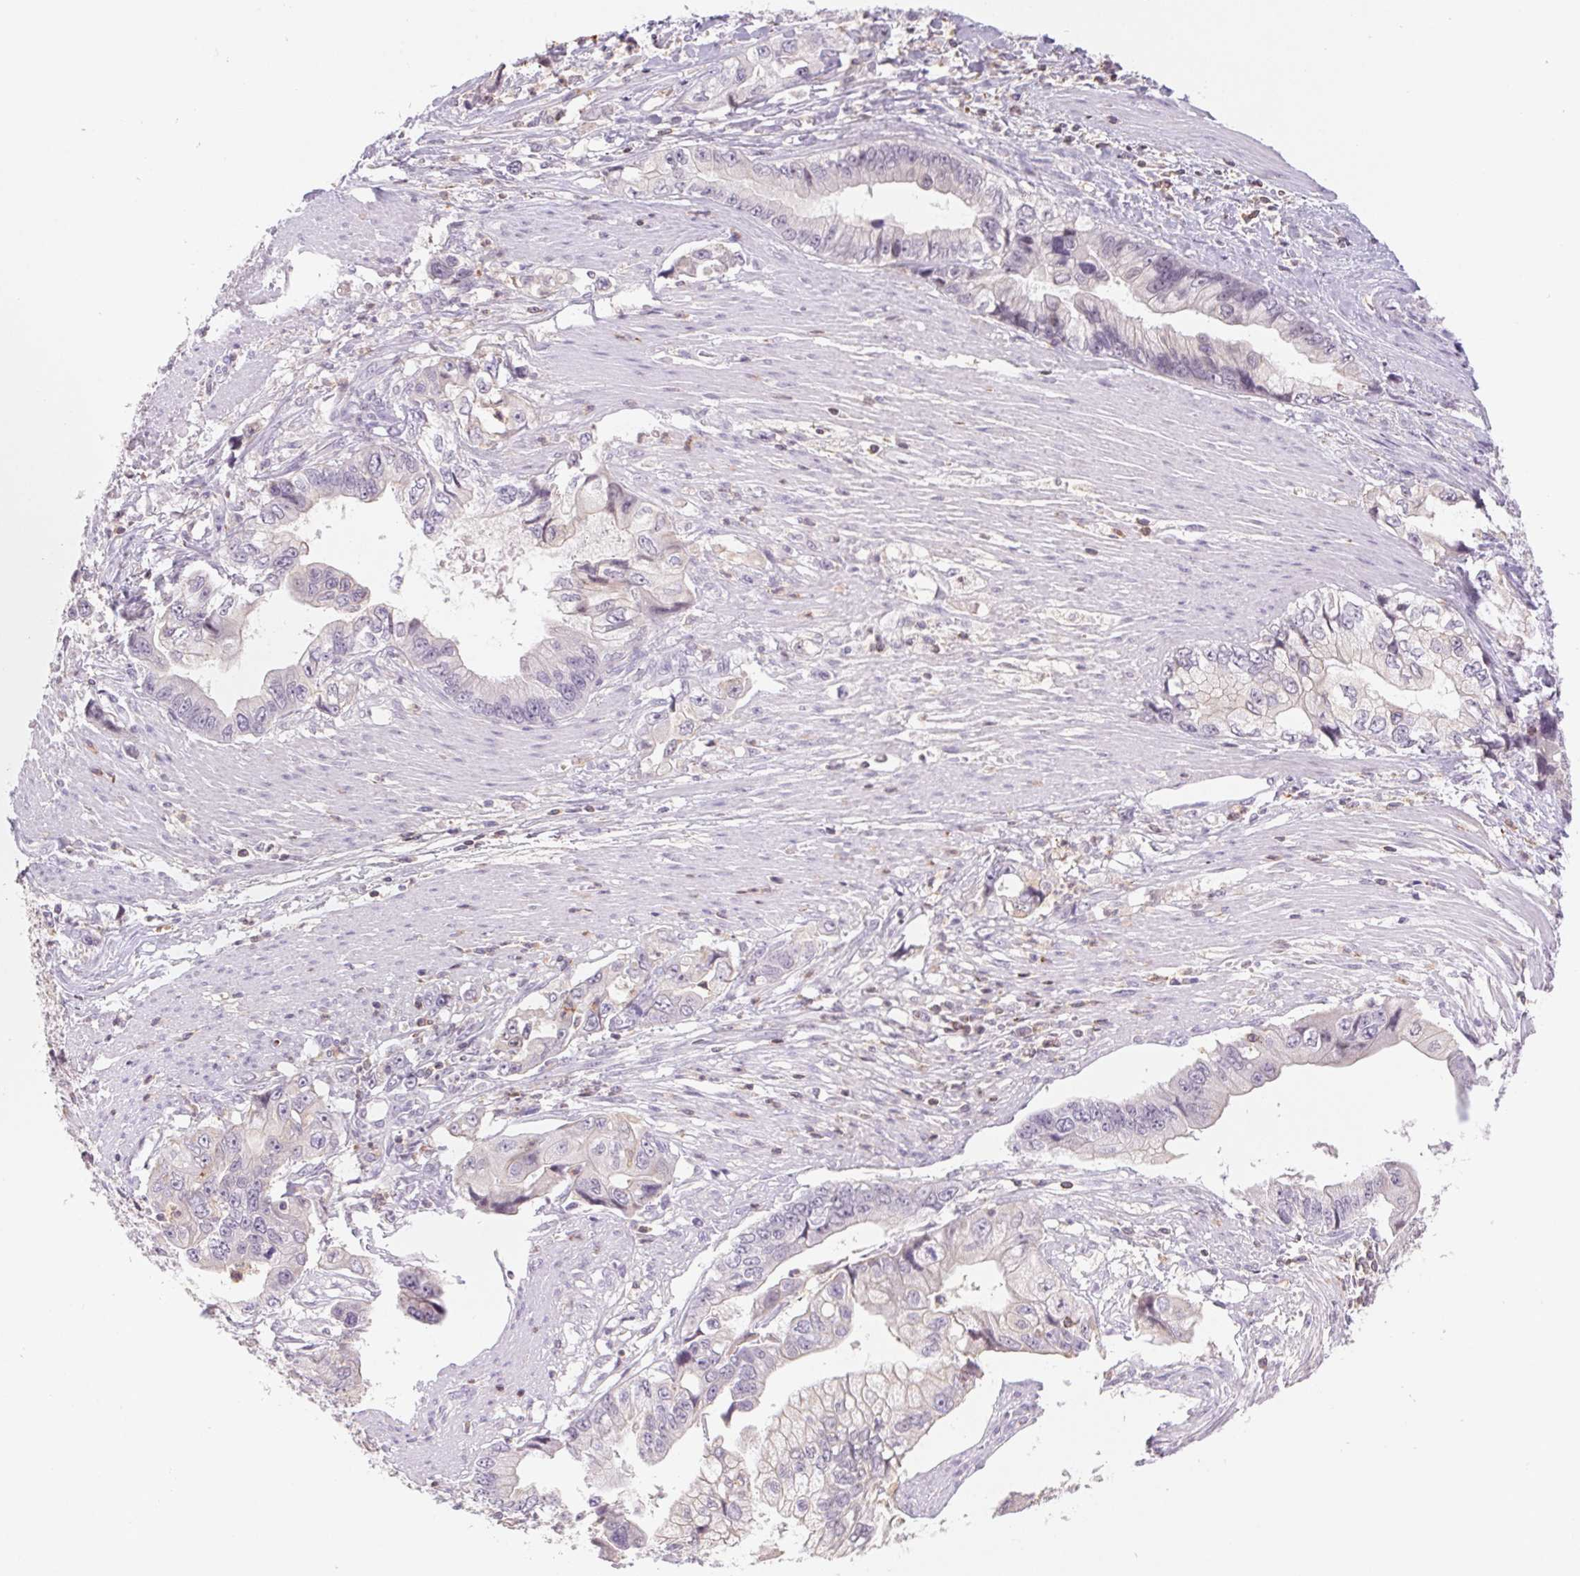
{"staining": {"intensity": "negative", "quantity": "none", "location": "none"}, "tissue": "stomach cancer", "cell_type": "Tumor cells", "image_type": "cancer", "snomed": [{"axis": "morphology", "description": "Adenocarcinoma, NOS"}, {"axis": "topography", "description": "Pancreas"}, {"axis": "topography", "description": "Stomach, upper"}], "caption": "Tumor cells show no significant protein staining in stomach cancer.", "gene": "KIF26A", "patient": {"sex": "male", "age": 77}}